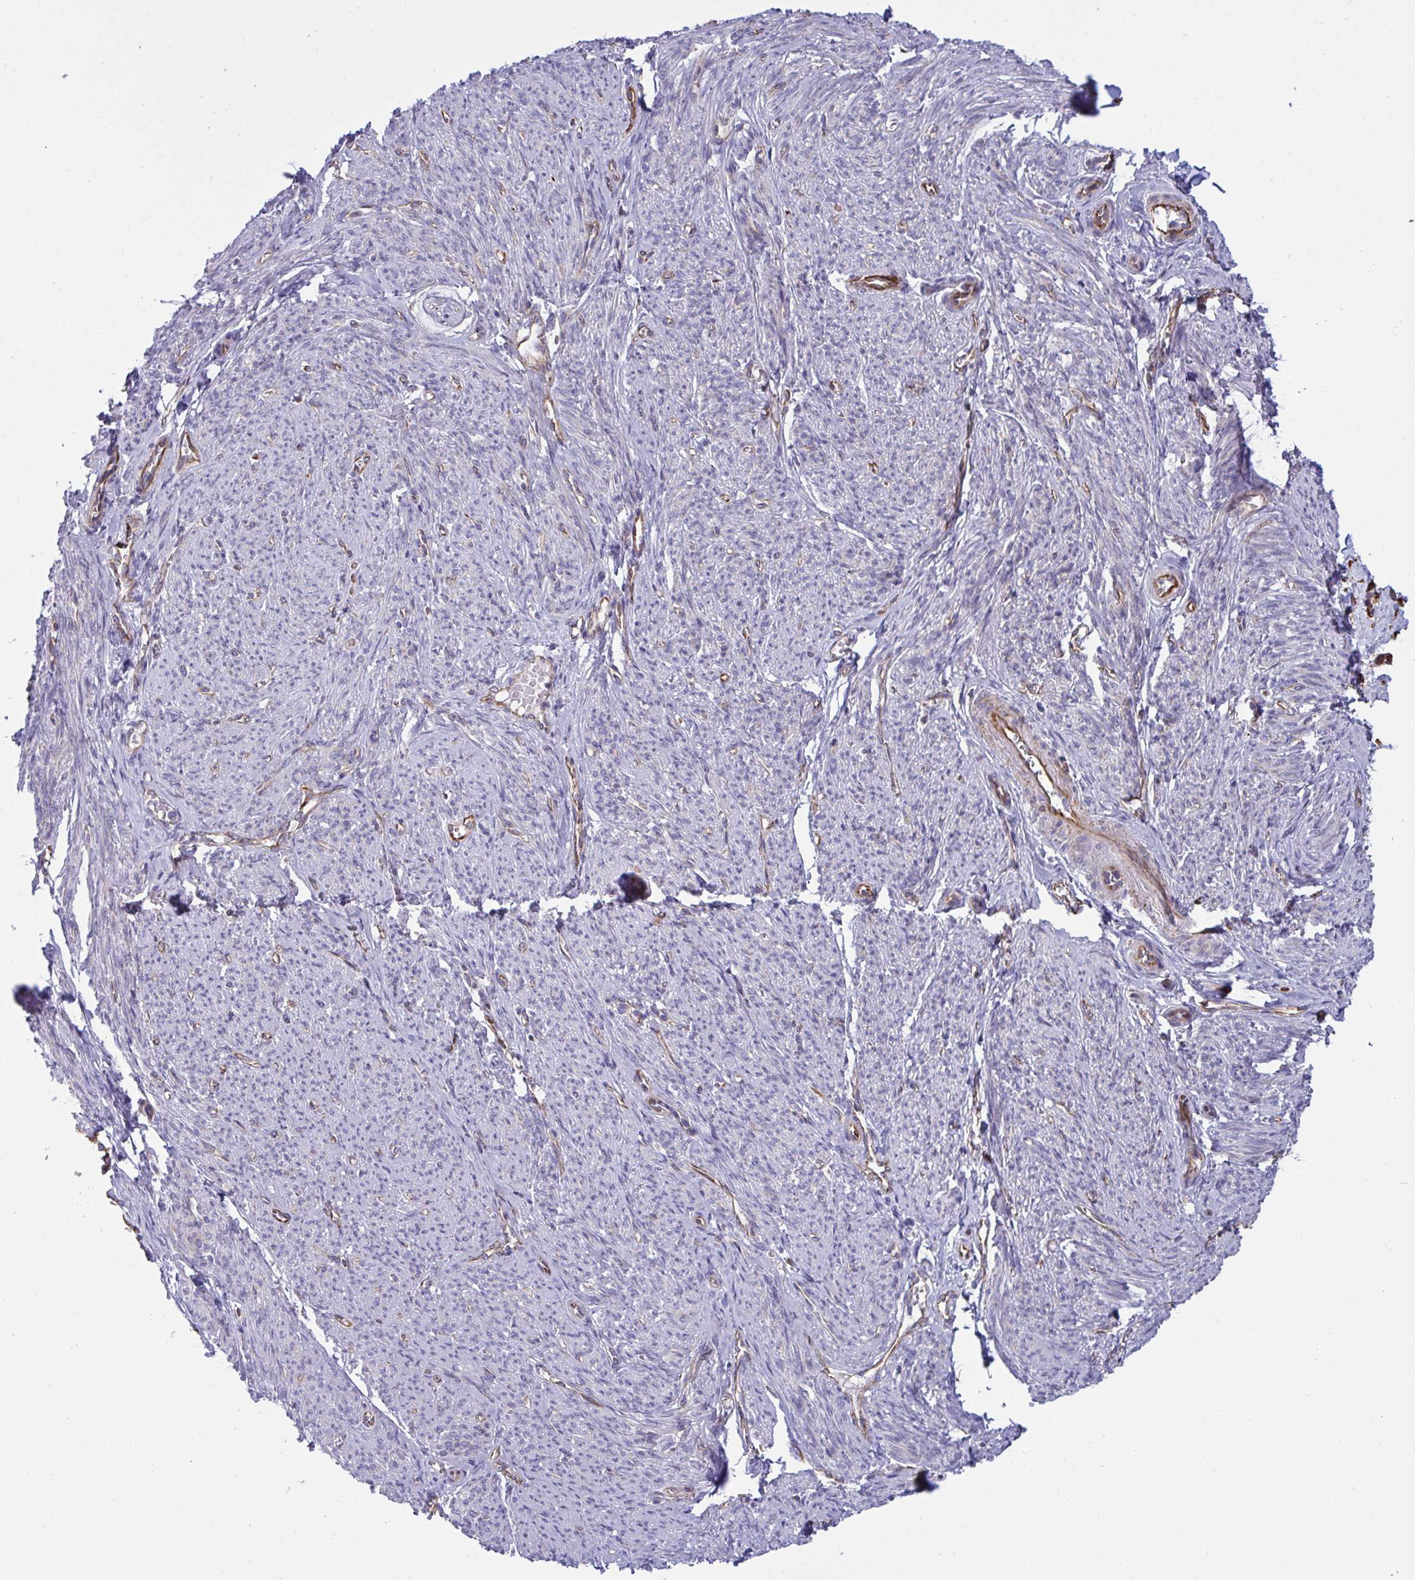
{"staining": {"intensity": "negative", "quantity": "none", "location": "none"}, "tissue": "smooth muscle", "cell_type": "Smooth muscle cells", "image_type": "normal", "snomed": [{"axis": "morphology", "description": "Normal tissue, NOS"}, {"axis": "topography", "description": "Smooth muscle"}], "caption": "Normal smooth muscle was stained to show a protein in brown. There is no significant staining in smooth muscle cells. (Immunohistochemistry (ihc), brightfield microscopy, high magnification).", "gene": "DCBLD1", "patient": {"sex": "female", "age": 65}}